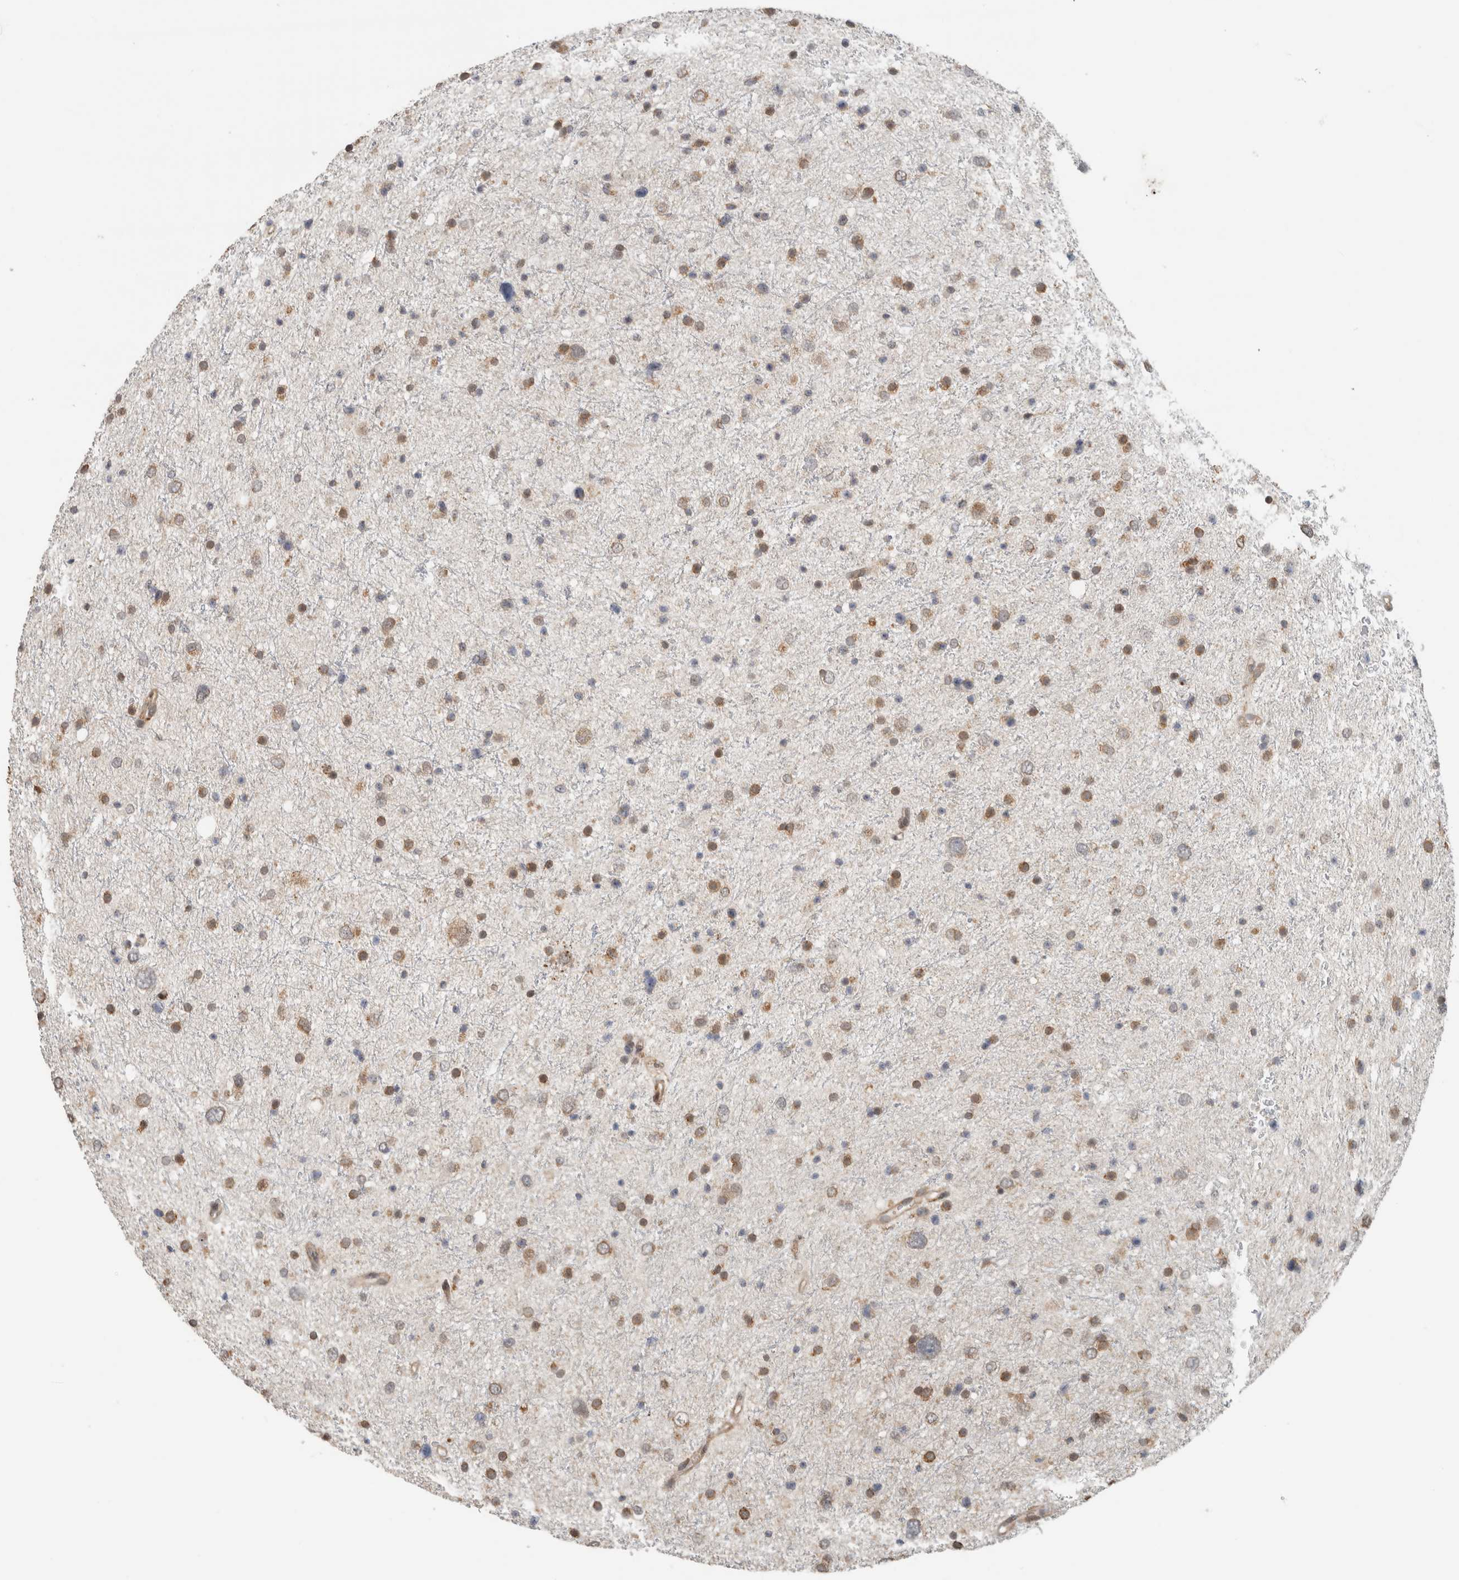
{"staining": {"intensity": "moderate", "quantity": "25%-75%", "location": "cytoplasmic/membranous"}, "tissue": "glioma", "cell_type": "Tumor cells", "image_type": "cancer", "snomed": [{"axis": "morphology", "description": "Glioma, malignant, Low grade"}, {"axis": "topography", "description": "Brain"}], "caption": "Tumor cells reveal moderate cytoplasmic/membranous expression in approximately 25%-75% of cells in low-grade glioma (malignant).", "gene": "MS4A7", "patient": {"sex": "female", "age": 37}}